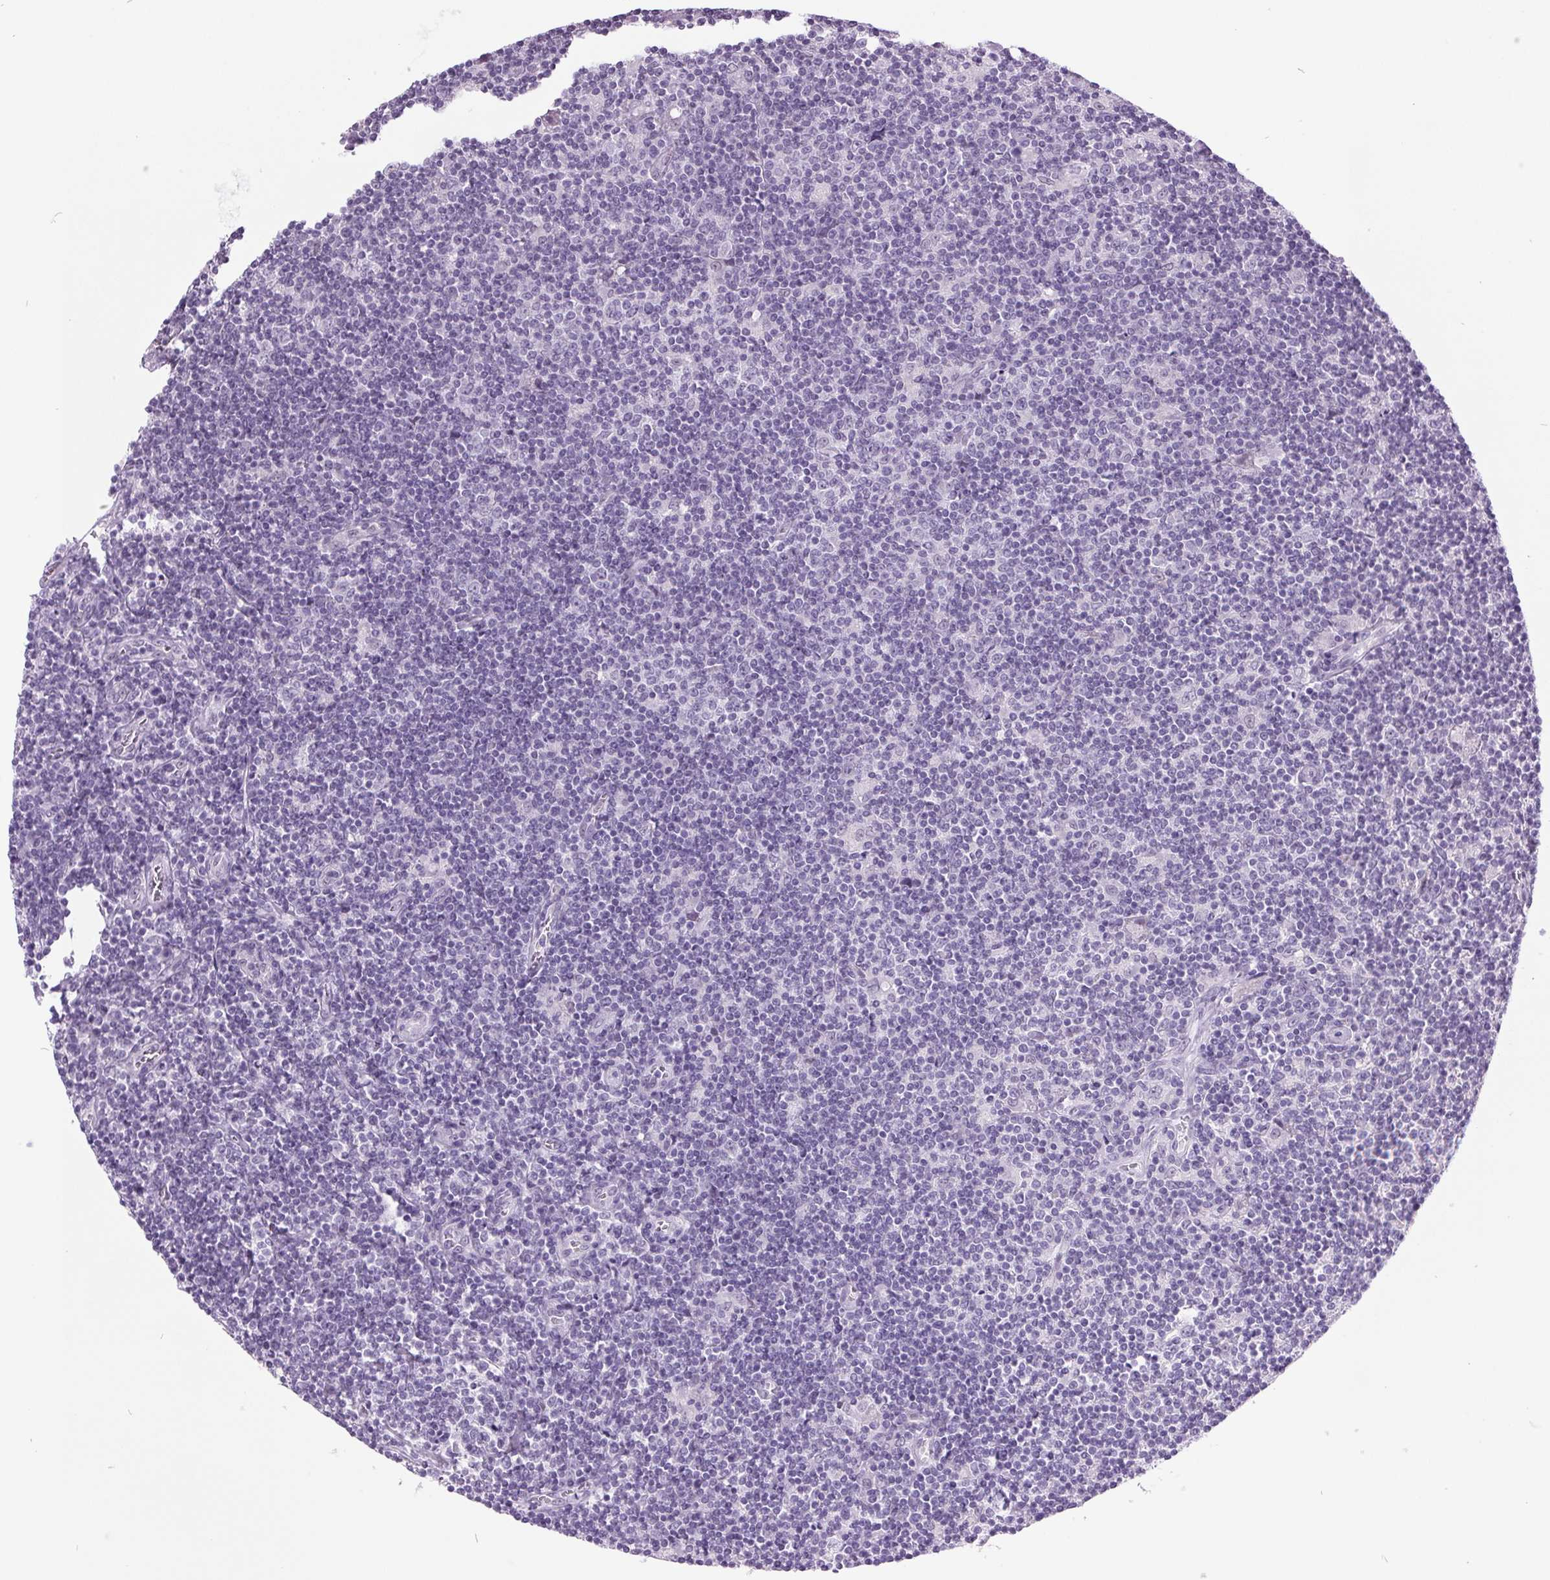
{"staining": {"intensity": "negative", "quantity": "none", "location": "none"}, "tissue": "lymphoma", "cell_type": "Tumor cells", "image_type": "cancer", "snomed": [{"axis": "morphology", "description": "Hodgkin's disease, NOS"}, {"axis": "topography", "description": "Lymph node"}], "caption": "Immunohistochemistry micrograph of neoplastic tissue: Hodgkin's disease stained with DAB (3,3'-diaminobenzidine) shows no significant protein expression in tumor cells.", "gene": "ODAD2", "patient": {"sex": "male", "age": 40}}